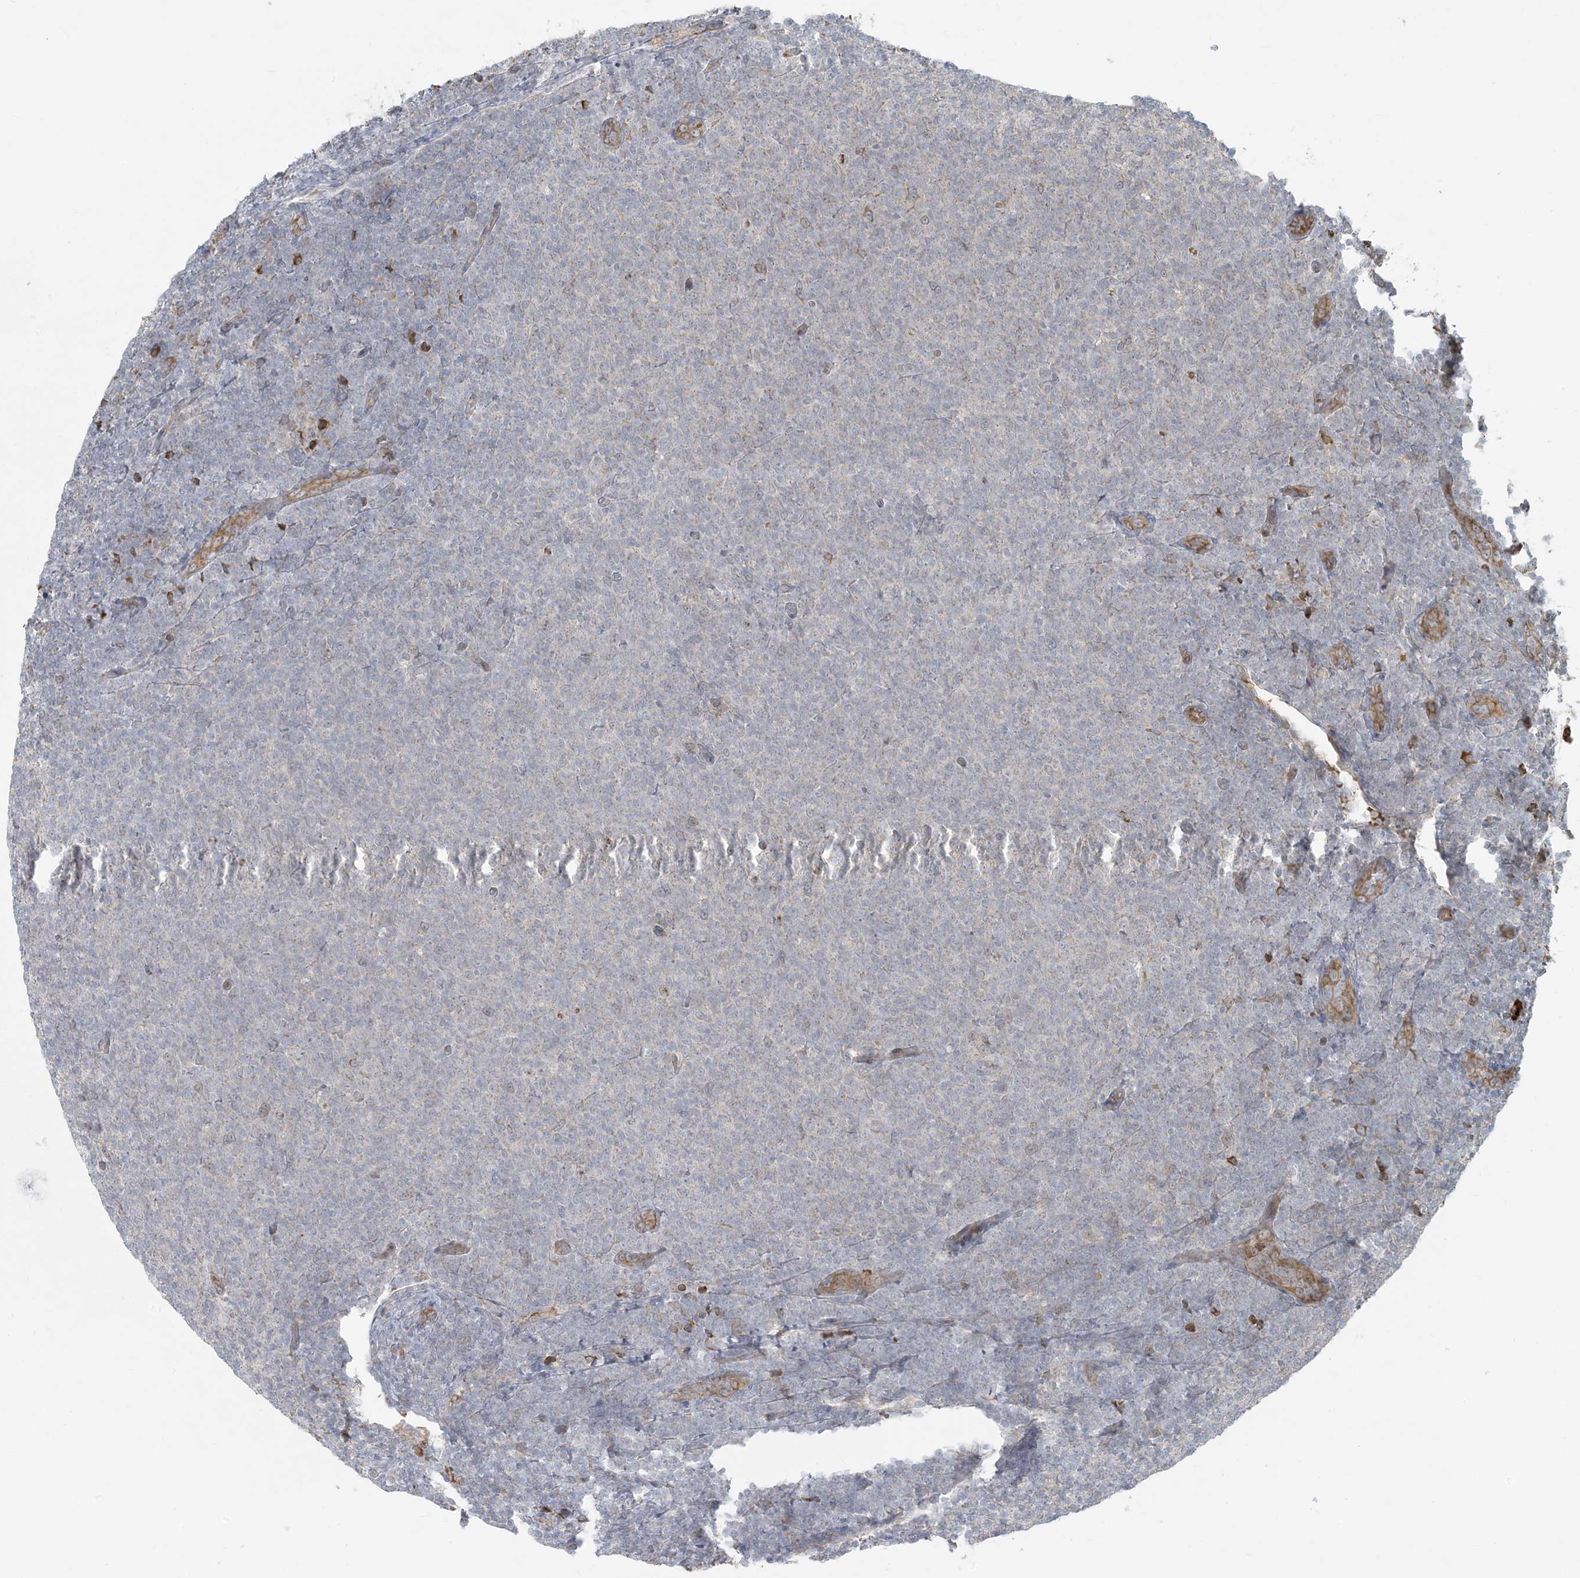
{"staining": {"intensity": "negative", "quantity": "none", "location": "none"}, "tissue": "lymphoma", "cell_type": "Tumor cells", "image_type": "cancer", "snomed": [{"axis": "morphology", "description": "Malignant lymphoma, non-Hodgkin's type, Low grade"}, {"axis": "topography", "description": "Lymph node"}], "caption": "Immunohistochemistry micrograph of neoplastic tissue: human malignant lymphoma, non-Hodgkin's type (low-grade) stained with DAB (3,3'-diaminobenzidine) displays no significant protein expression in tumor cells. (DAB (3,3'-diaminobenzidine) immunohistochemistry with hematoxylin counter stain).", "gene": "HACL1", "patient": {"sex": "male", "age": 66}}